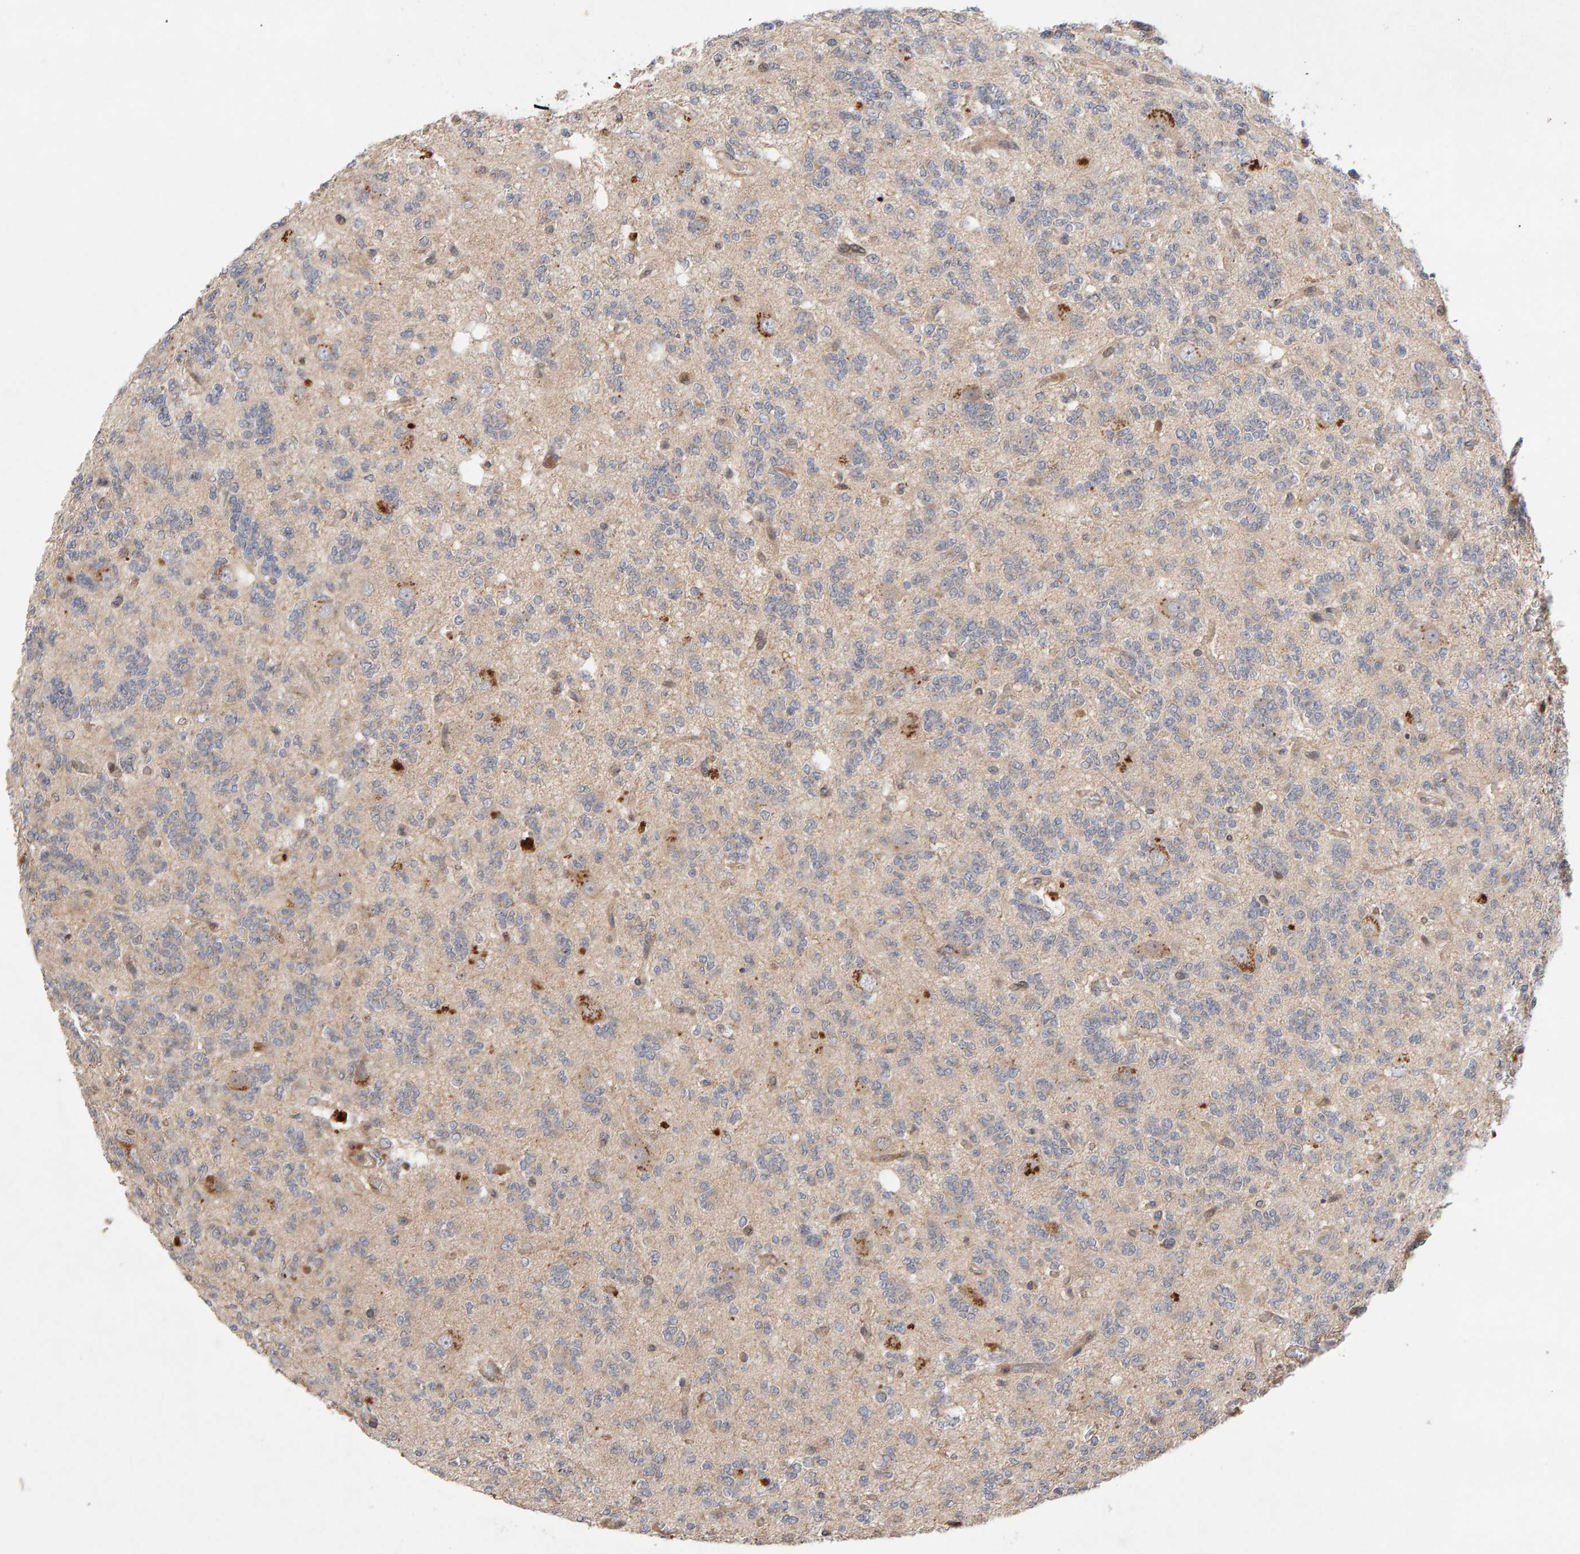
{"staining": {"intensity": "weak", "quantity": "<25%", "location": "cytoplasmic/membranous"}, "tissue": "glioma", "cell_type": "Tumor cells", "image_type": "cancer", "snomed": [{"axis": "morphology", "description": "Glioma, malignant, Low grade"}, {"axis": "topography", "description": "Brain"}], "caption": "There is no significant expression in tumor cells of glioma. (DAB (3,3'-diaminobenzidine) IHC visualized using brightfield microscopy, high magnification).", "gene": "LZTS1", "patient": {"sex": "male", "age": 38}}